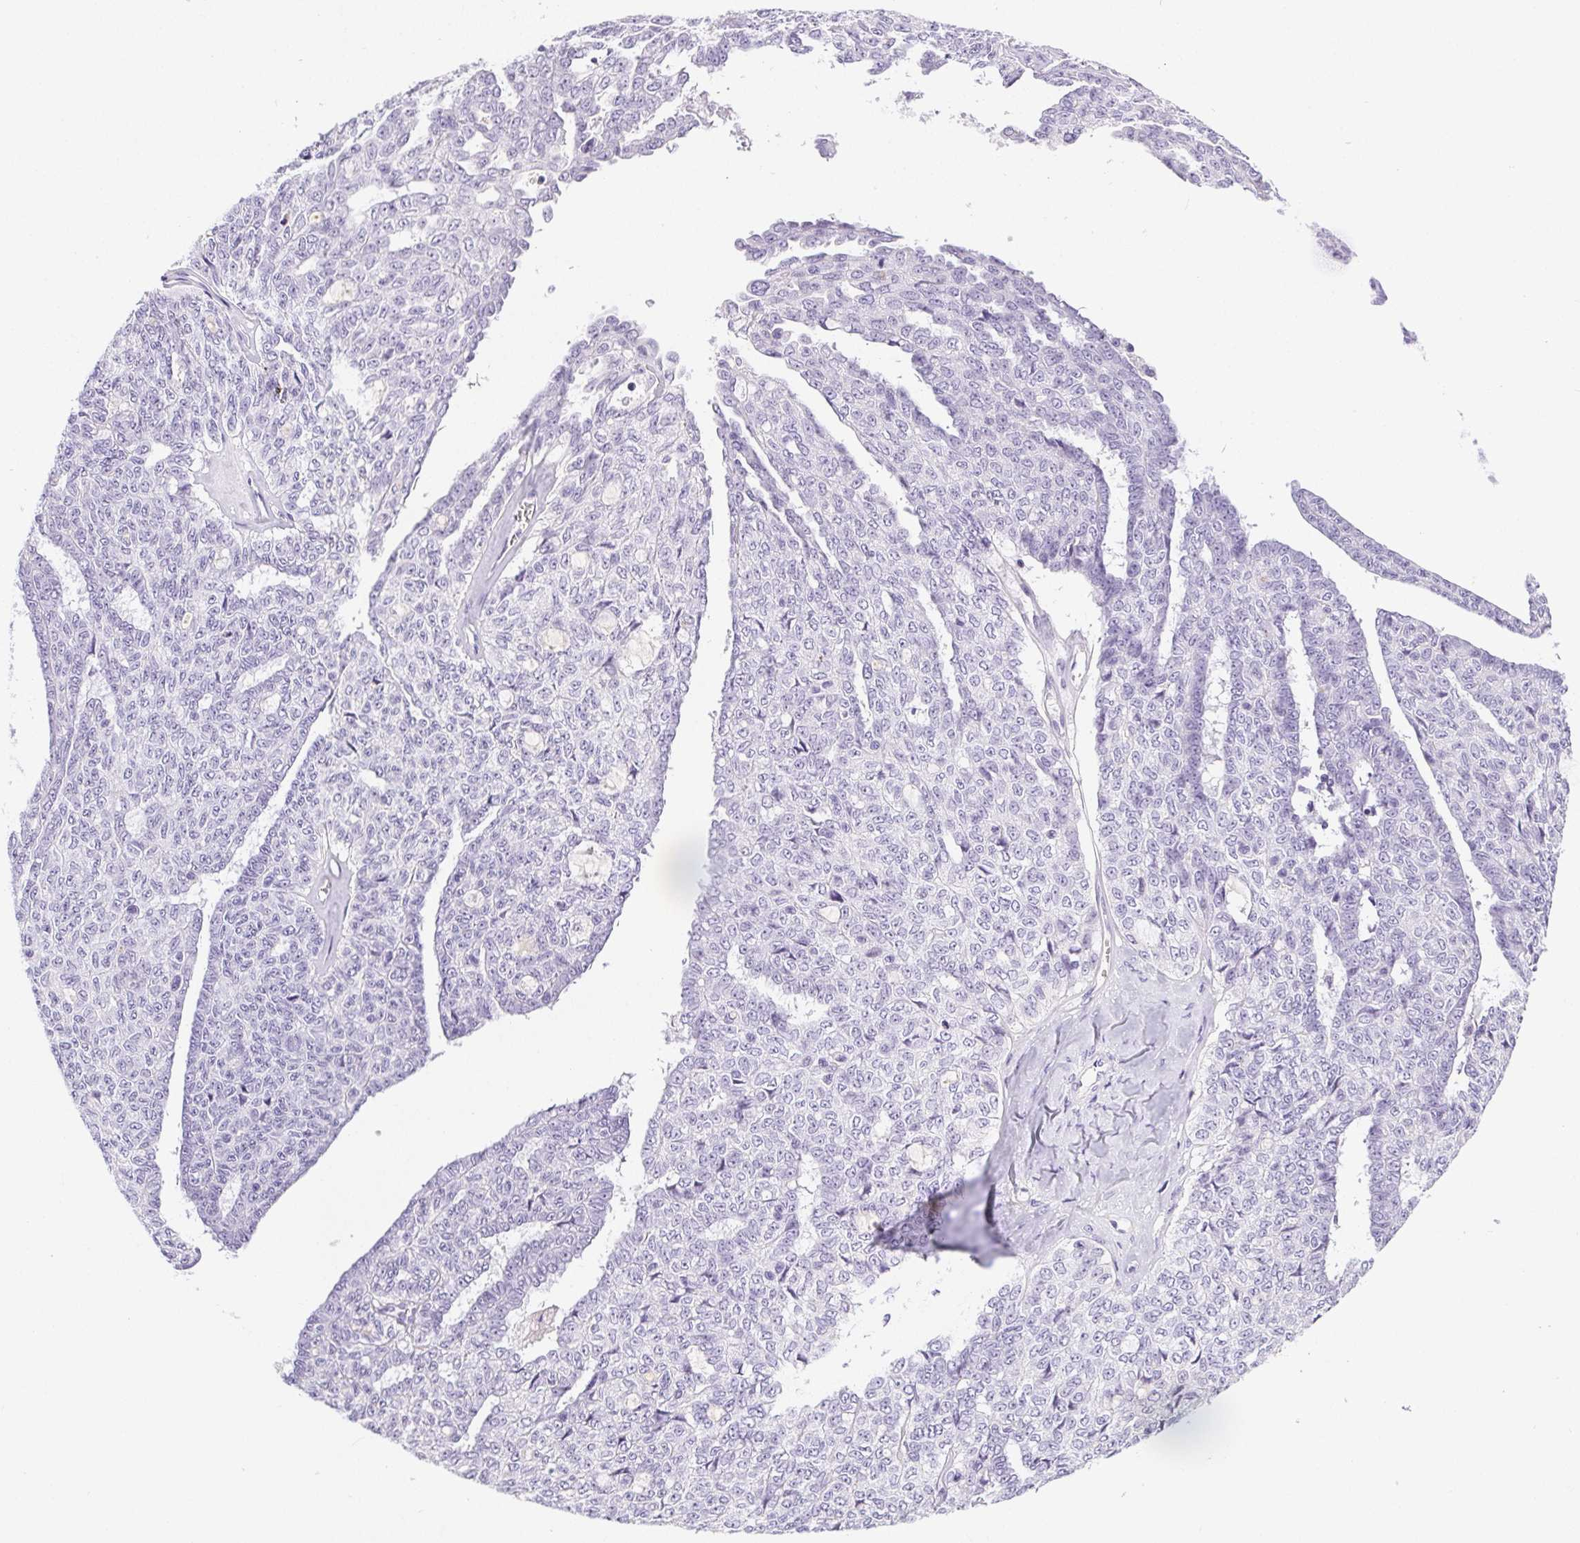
{"staining": {"intensity": "negative", "quantity": "none", "location": "none"}, "tissue": "ovarian cancer", "cell_type": "Tumor cells", "image_type": "cancer", "snomed": [{"axis": "morphology", "description": "Cystadenocarcinoma, serous, NOS"}, {"axis": "topography", "description": "Ovary"}], "caption": "Tumor cells are negative for brown protein staining in ovarian cancer.", "gene": "C20orf85", "patient": {"sex": "female", "age": 71}}